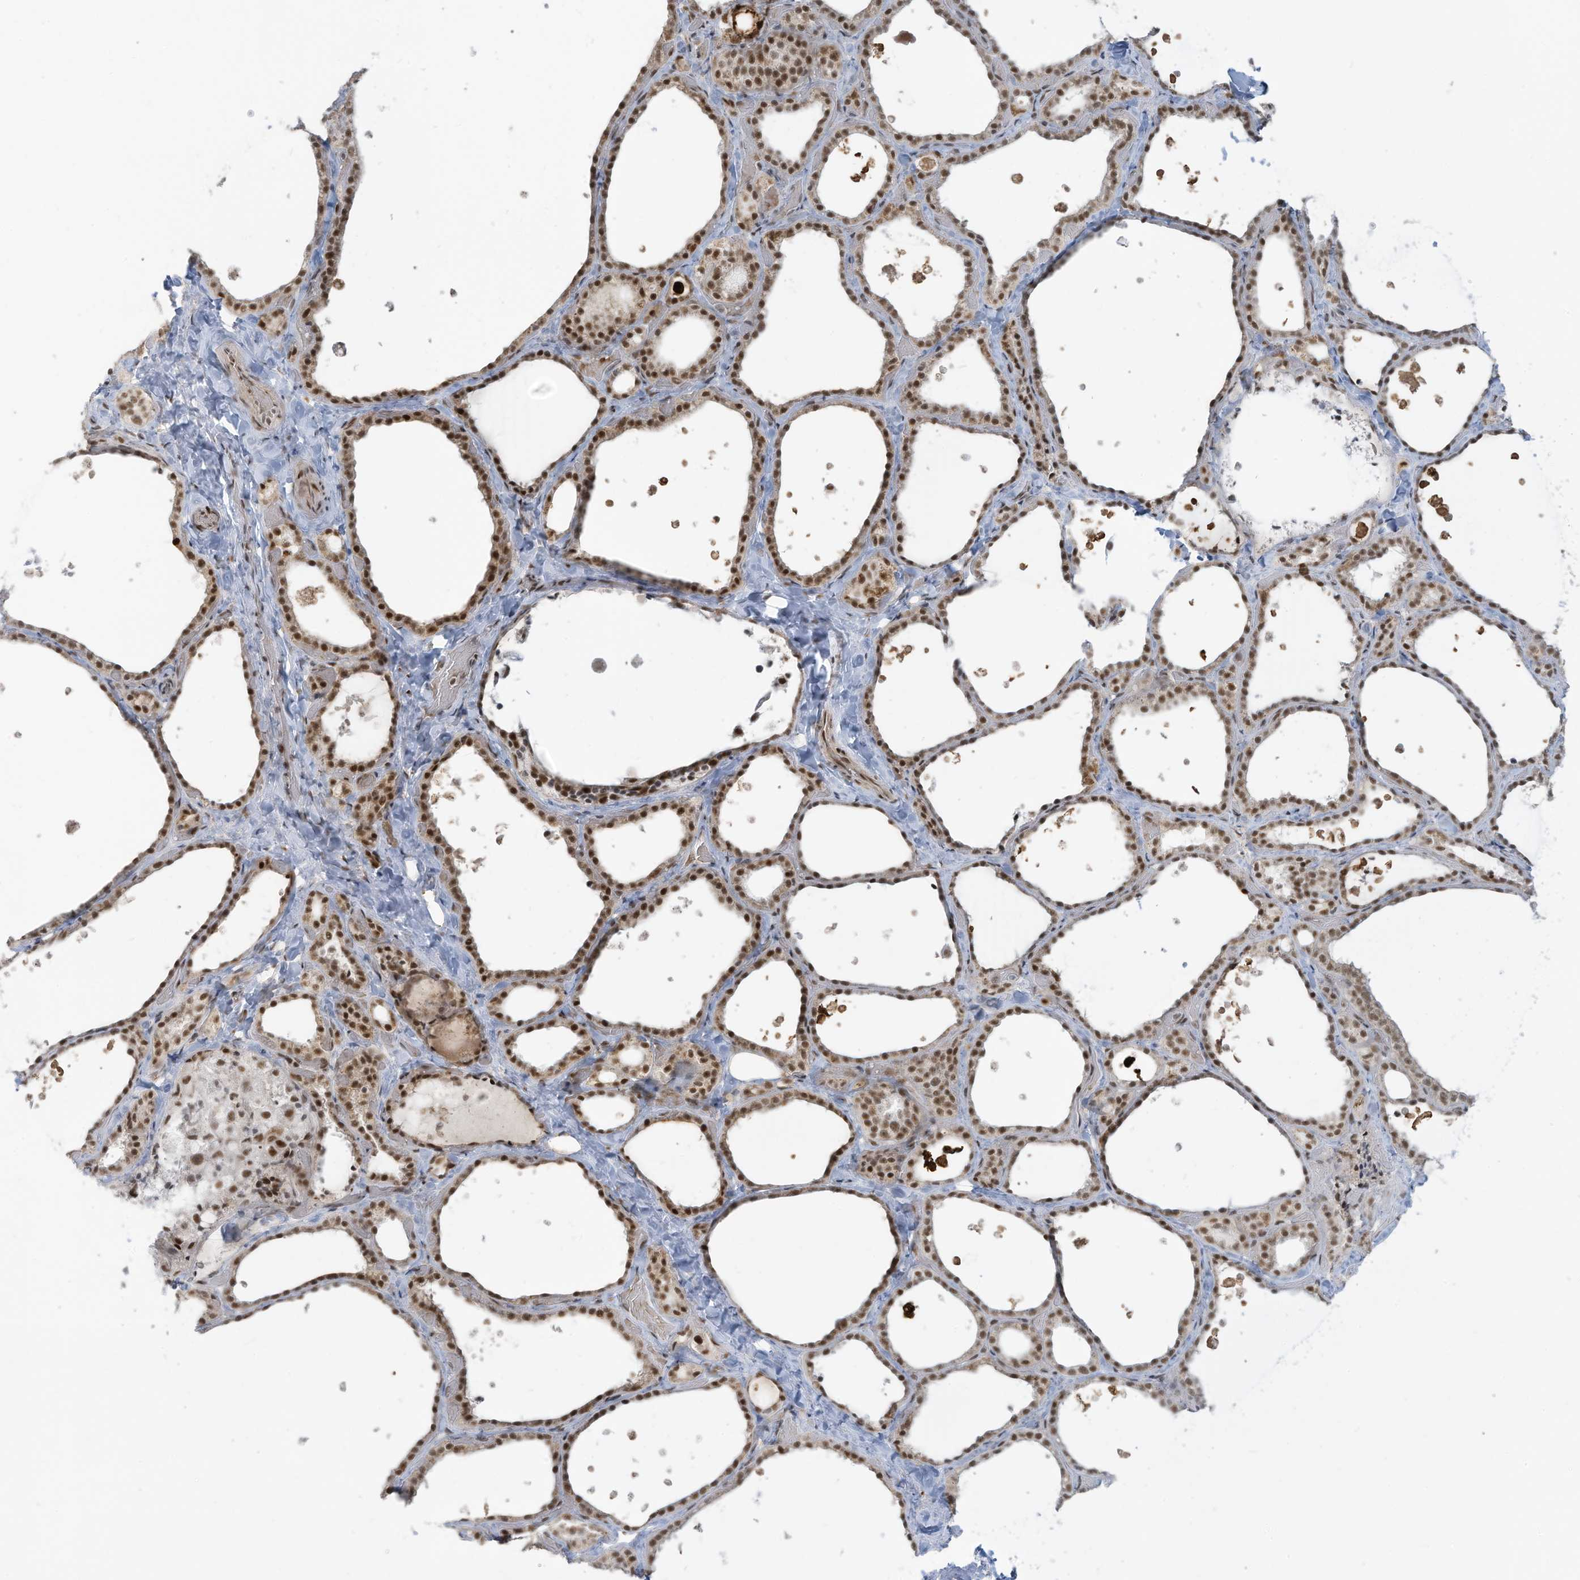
{"staining": {"intensity": "moderate", "quantity": ">75%", "location": "nuclear"}, "tissue": "thyroid gland", "cell_type": "Glandular cells", "image_type": "normal", "snomed": [{"axis": "morphology", "description": "Normal tissue, NOS"}, {"axis": "topography", "description": "Thyroid gland"}], "caption": "Immunohistochemistry (IHC) histopathology image of benign human thyroid gland stained for a protein (brown), which exhibits medium levels of moderate nuclear positivity in about >75% of glandular cells.", "gene": "ECT2L", "patient": {"sex": "female", "age": 44}}